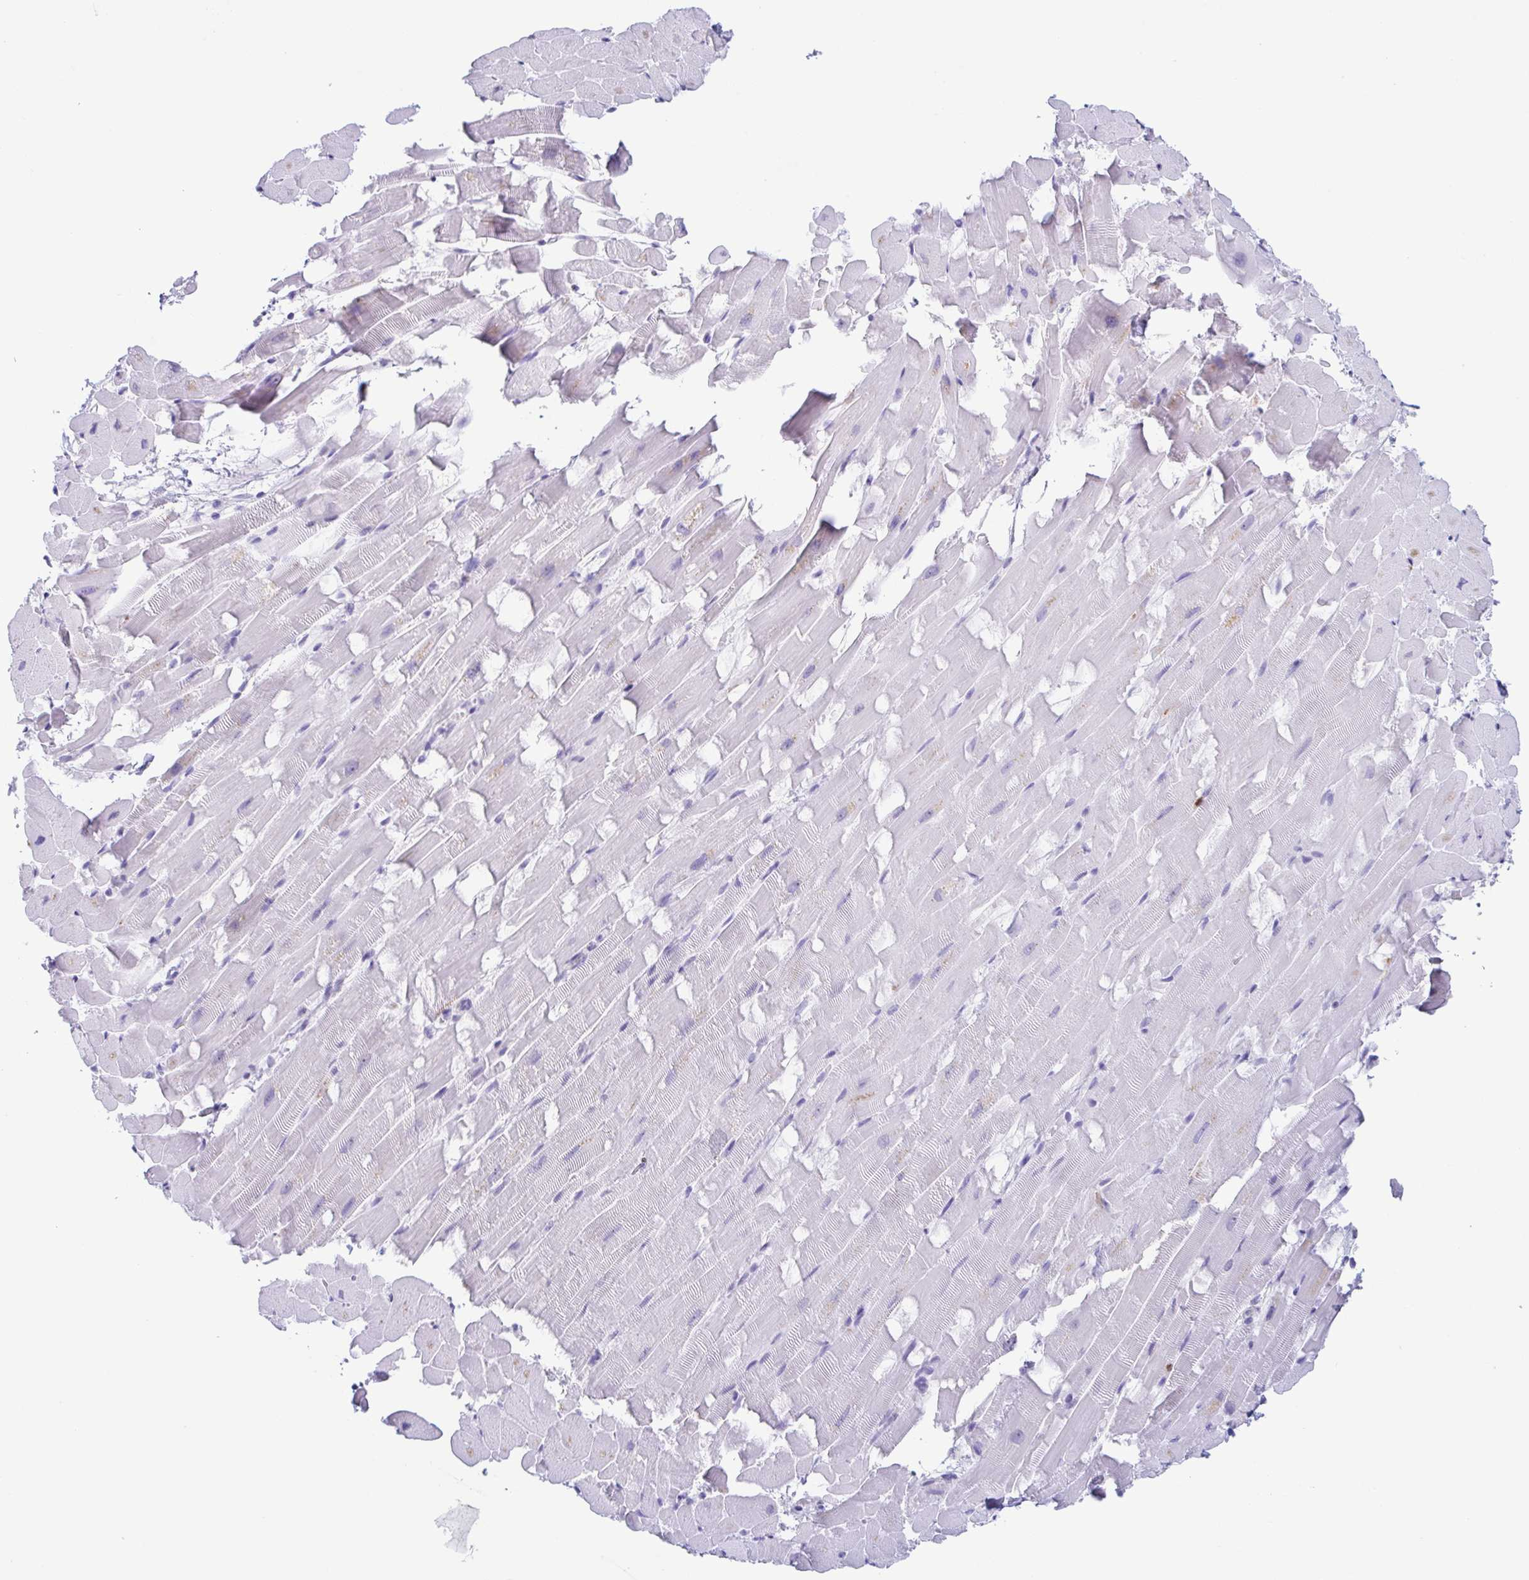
{"staining": {"intensity": "negative", "quantity": "none", "location": "none"}, "tissue": "heart muscle", "cell_type": "Cardiomyocytes", "image_type": "normal", "snomed": [{"axis": "morphology", "description": "Normal tissue, NOS"}, {"axis": "topography", "description": "Heart"}], "caption": "This is an immunohistochemistry micrograph of normal heart muscle. There is no positivity in cardiomyocytes.", "gene": "AZU1", "patient": {"sex": "male", "age": 37}}